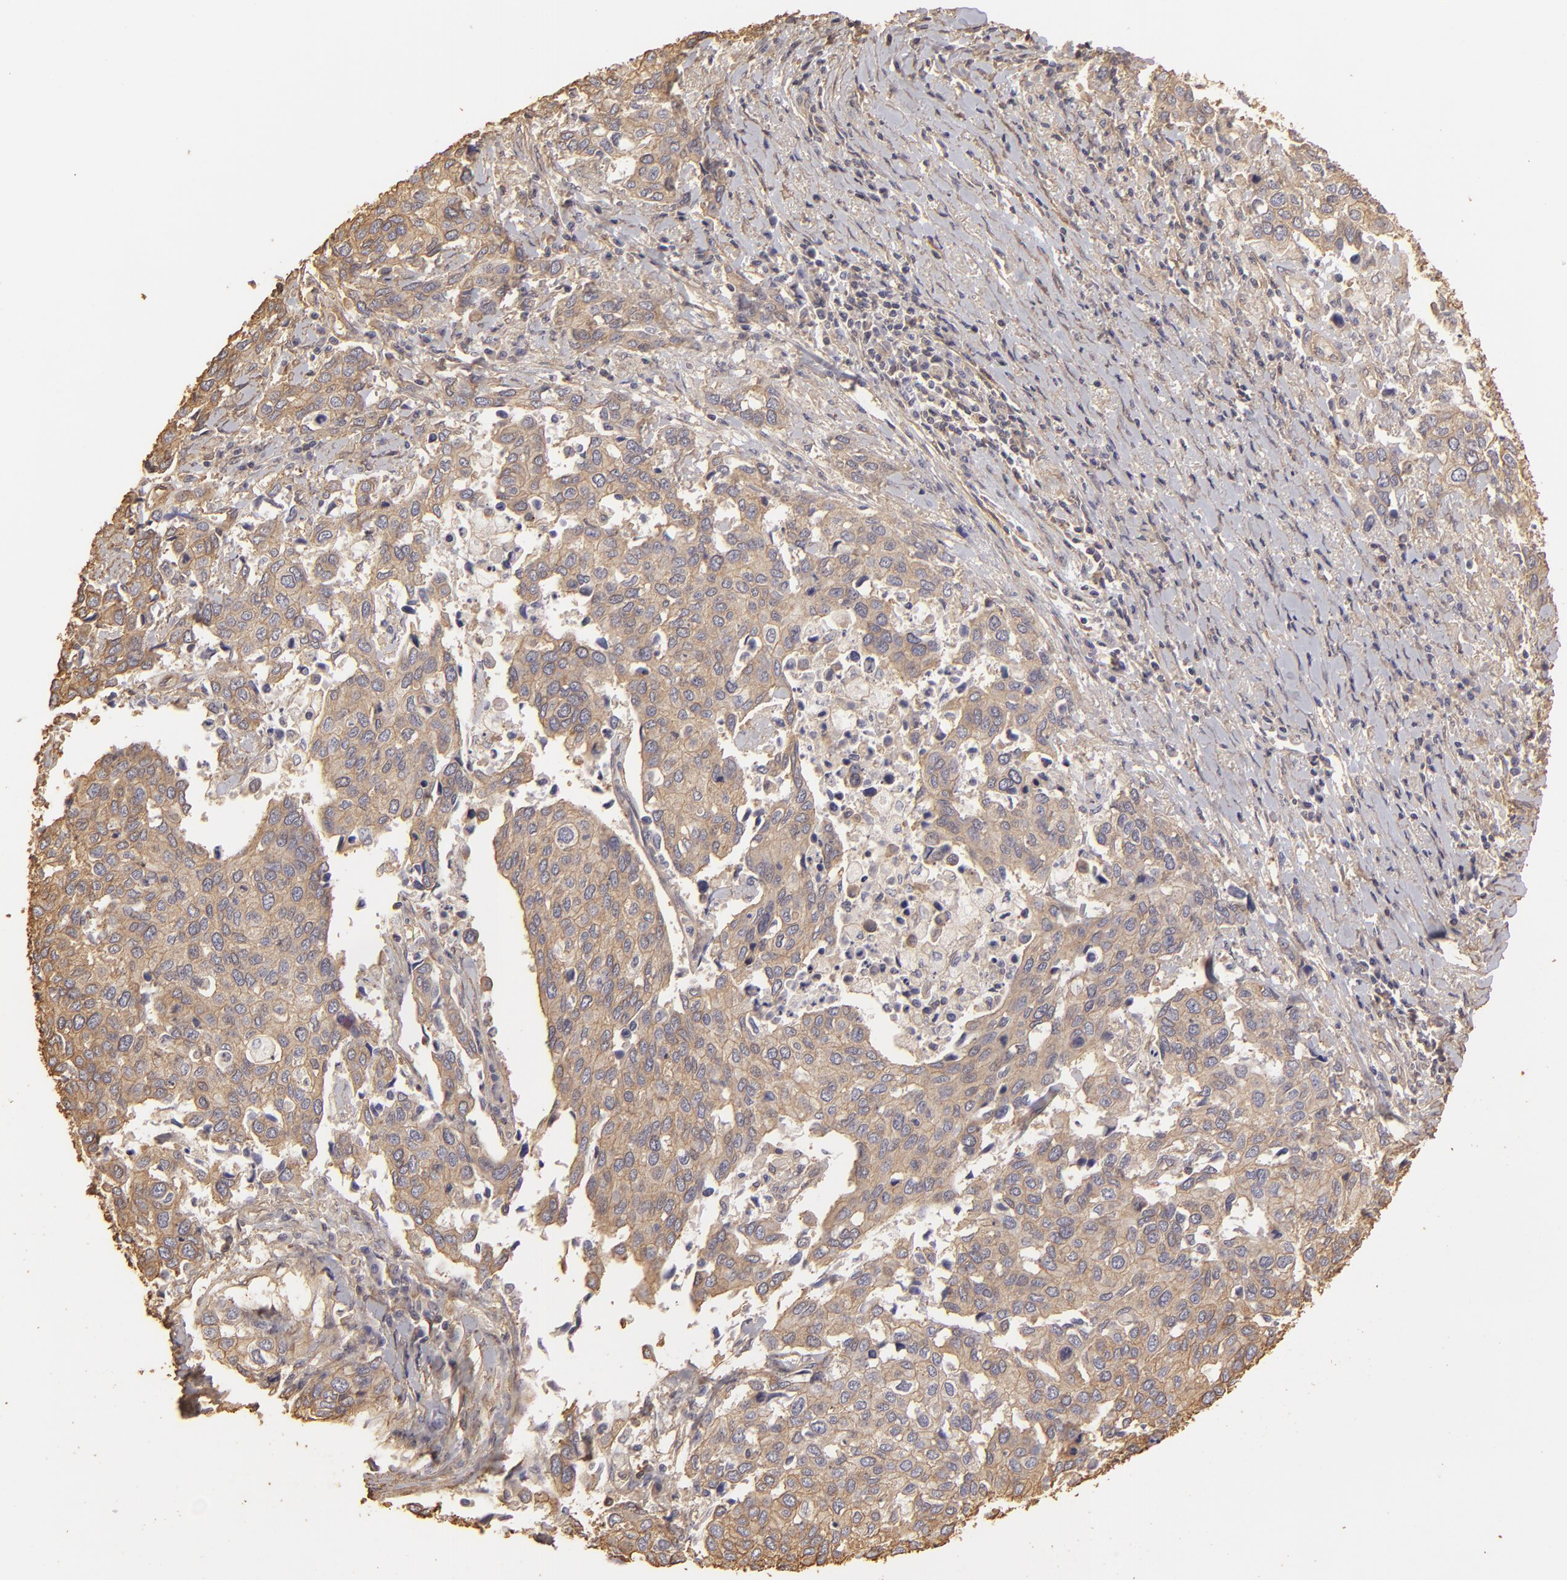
{"staining": {"intensity": "weak", "quantity": ">75%", "location": "cytoplasmic/membranous"}, "tissue": "cervical cancer", "cell_type": "Tumor cells", "image_type": "cancer", "snomed": [{"axis": "morphology", "description": "Squamous cell carcinoma, NOS"}, {"axis": "topography", "description": "Cervix"}], "caption": "Protein expression analysis of human cervical cancer (squamous cell carcinoma) reveals weak cytoplasmic/membranous staining in approximately >75% of tumor cells.", "gene": "HSPB6", "patient": {"sex": "female", "age": 54}}